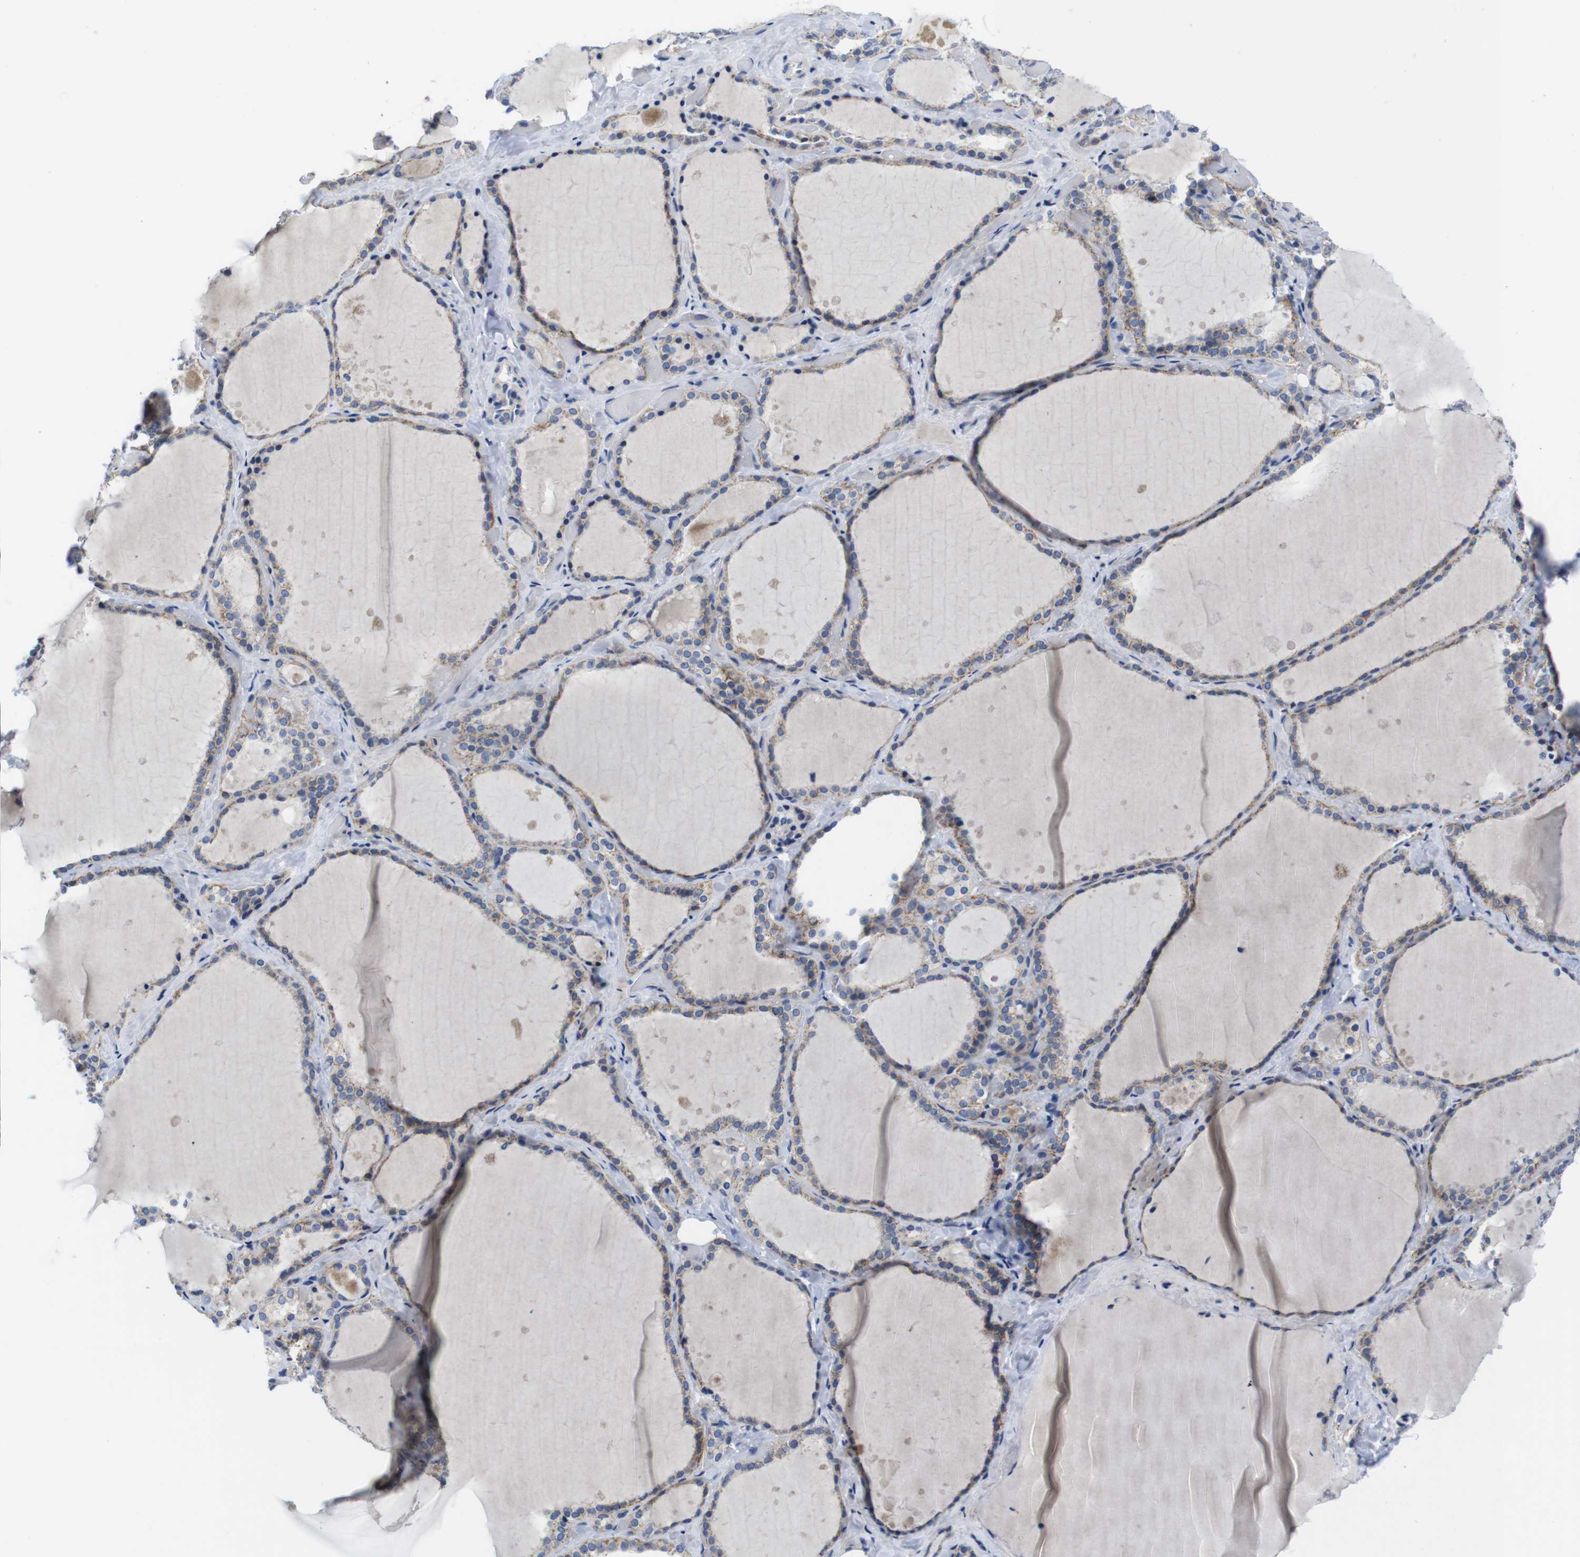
{"staining": {"intensity": "moderate", "quantity": "25%-75%", "location": "cytoplasmic/membranous"}, "tissue": "thyroid gland", "cell_type": "Glandular cells", "image_type": "normal", "snomed": [{"axis": "morphology", "description": "Normal tissue, NOS"}, {"axis": "topography", "description": "Thyroid gland"}], "caption": "Protein staining of unremarkable thyroid gland displays moderate cytoplasmic/membranous positivity in approximately 25%-75% of glandular cells. The staining was performed using DAB (3,3'-diaminobenzidine), with brown indicating positive protein expression. Nuclei are stained blue with hematoxylin.", "gene": "SCRIB", "patient": {"sex": "female", "age": 44}}